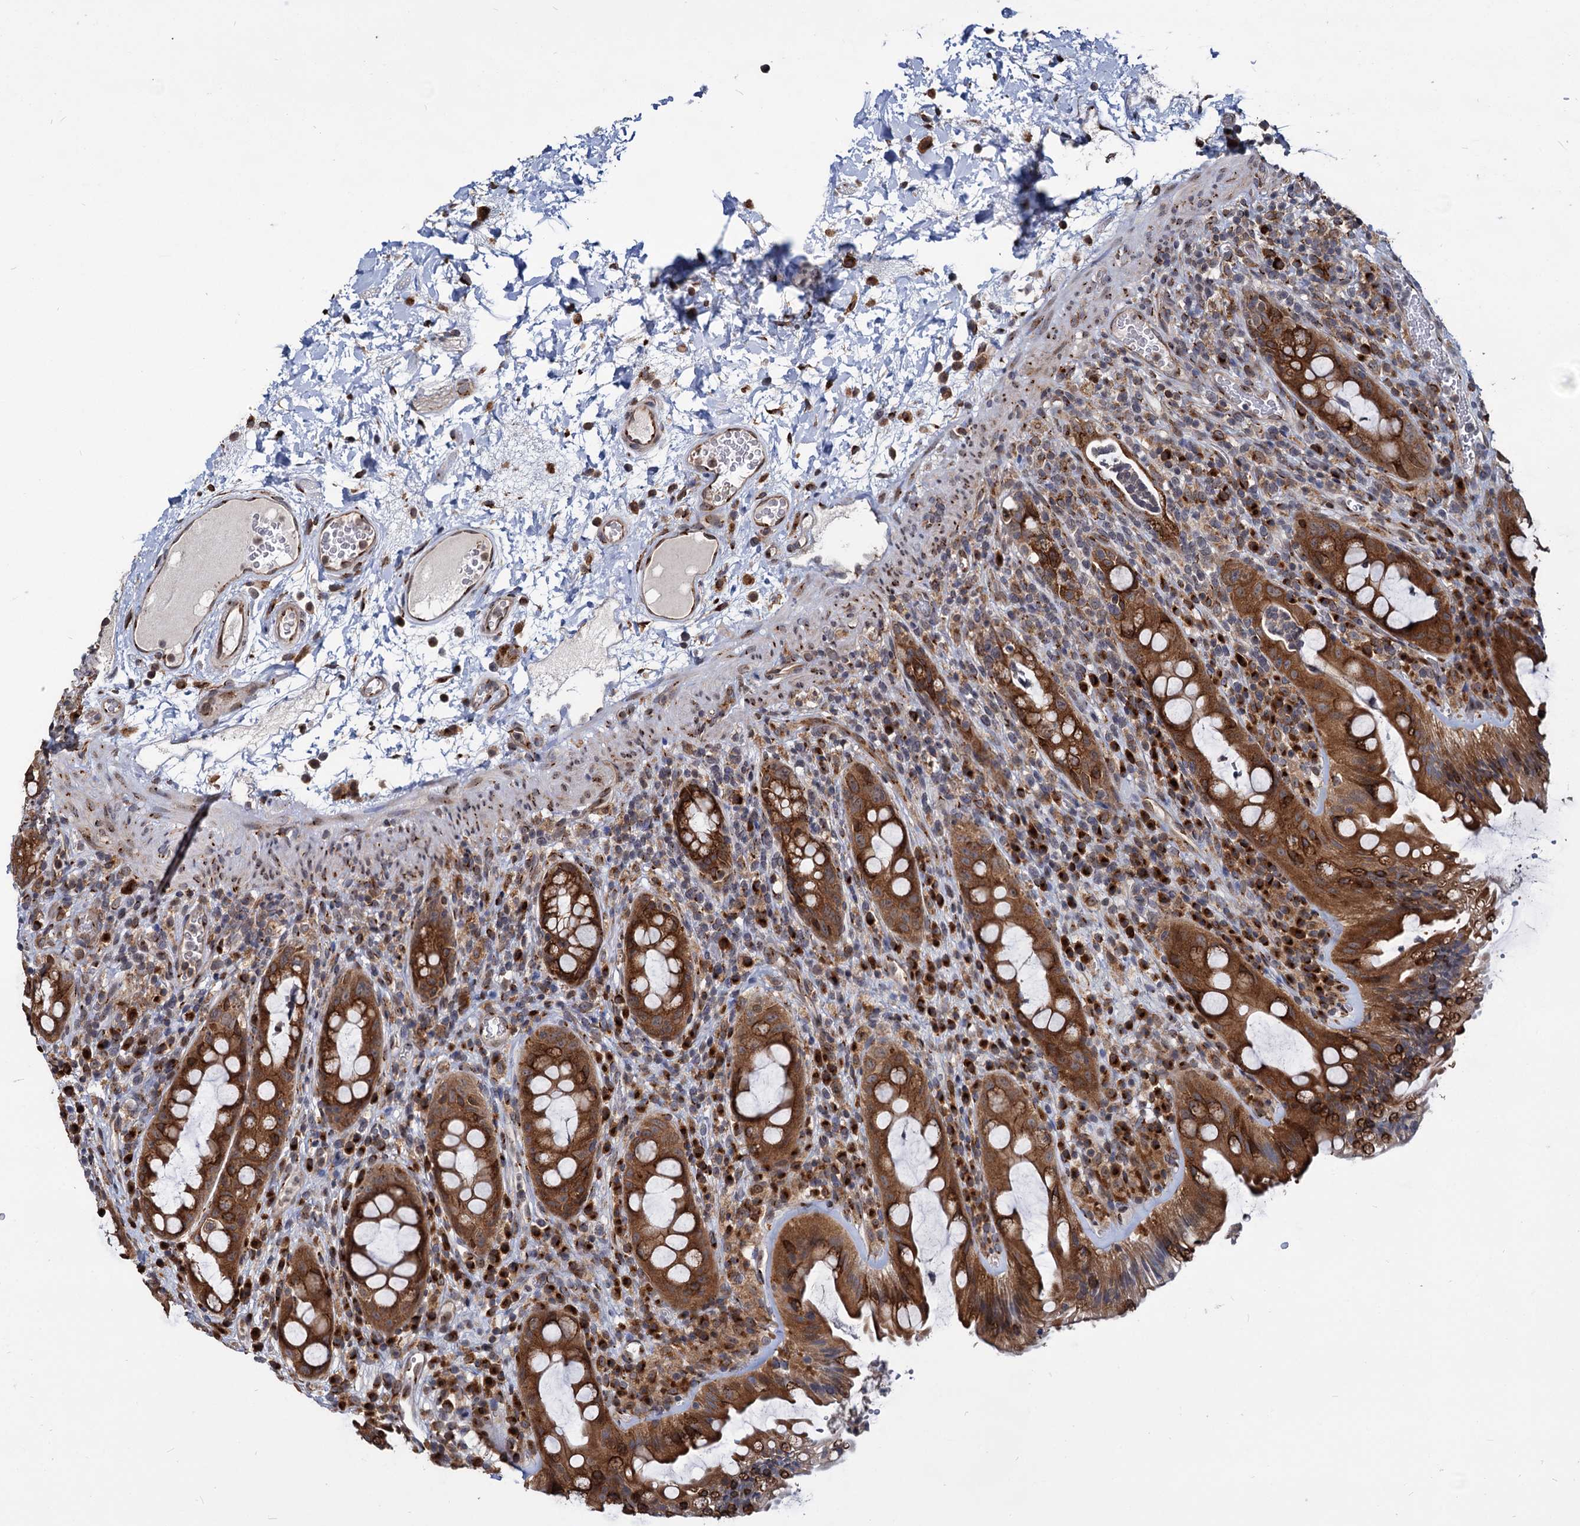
{"staining": {"intensity": "moderate", "quantity": ">75%", "location": "cytoplasmic/membranous"}, "tissue": "rectum", "cell_type": "Glandular cells", "image_type": "normal", "snomed": [{"axis": "morphology", "description": "Normal tissue, NOS"}, {"axis": "topography", "description": "Rectum"}], "caption": "Glandular cells reveal medium levels of moderate cytoplasmic/membranous expression in approximately >75% of cells in normal human rectum.", "gene": "SAAL1", "patient": {"sex": "female", "age": 57}}